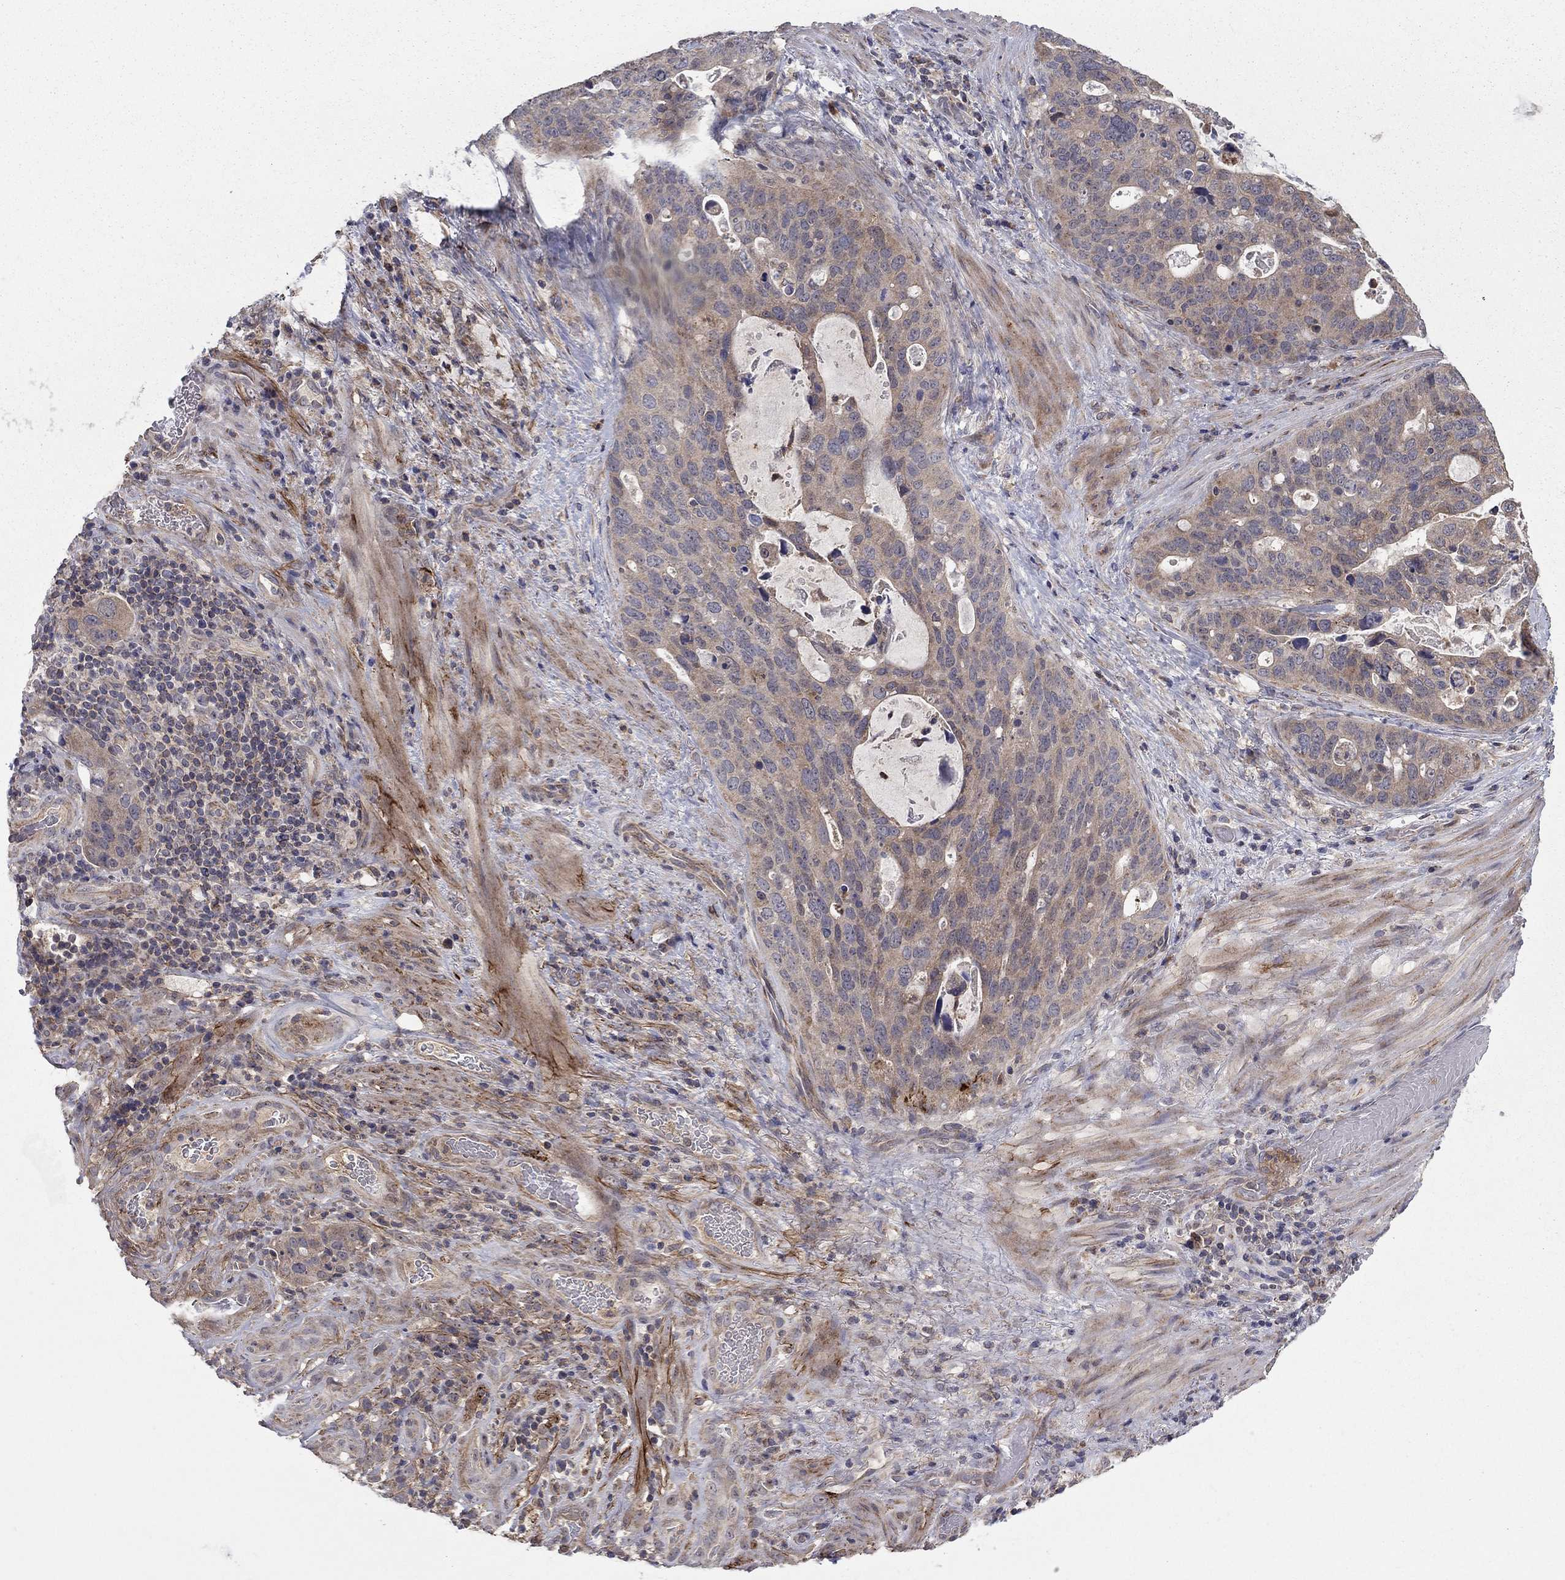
{"staining": {"intensity": "weak", "quantity": "25%-75%", "location": "cytoplasmic/membranous"}, "tissue": "stomach cancer", "cell_type": "Tumor cells", "image_type": "cancer", "snomed": [{"axis": "morphology", "description": "Adenocarcinoma, NOS"}, {"axis": "topography", "description": "Stomach"}], "caption": "Immunohistochemical staining of stomach adenocarcinoma exhibits low levels of weak cytoplasmic/membranous protein staining in approximately 25%-75% of tumor cells. (DAB IHC, brown staining for protein, blue staining for nuclei).", "gene": "DOP1B", "patient": {"sex": "male", "age": 54}}